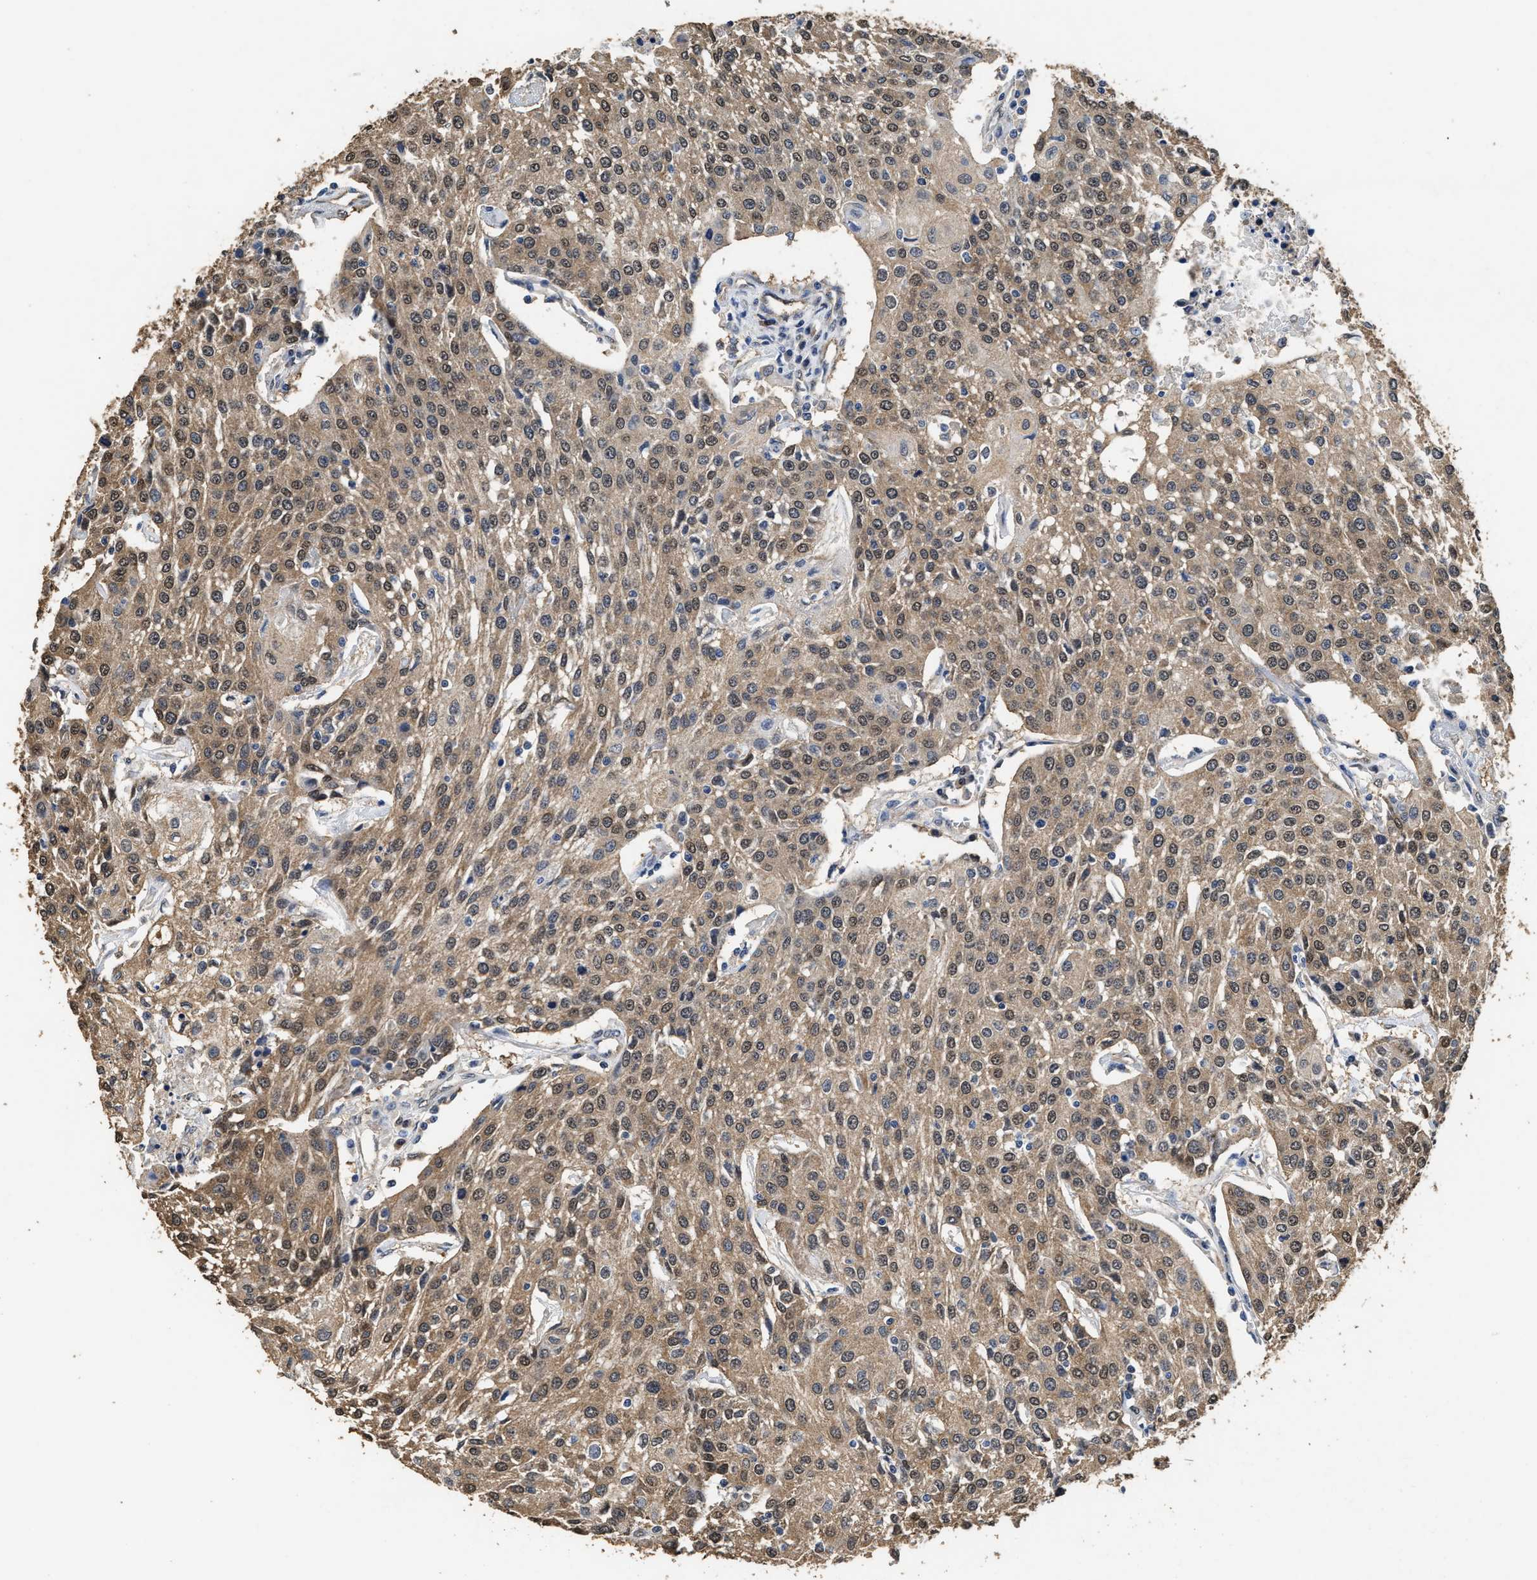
{"staining": {"intensity": "moderate", "quantity": ">75%", "location": "cytoplasmic/membranous,nuclear"}, "tissue": "urothelial cancer", "cell_type": "Tumor cells", "image_type": "cancer", "snomed": [{"axis": "morphology", "description": "Urothelial carcinoma, High grade"}, {"axis": "topography", "description": "Urinary bladder"}], "caption": "IHC image of neoplastic tissue: human urothelial cancer stained using IHC shows medium levels of moderate protein expression localized specifically in the cytoplasmic/membranous and nuclear of tumor cells, appearing as a cytoplasmic/membranous and nuclear brown color.", "gene": "YWHAE", "patient": {"sex": "female", "age": 85}}